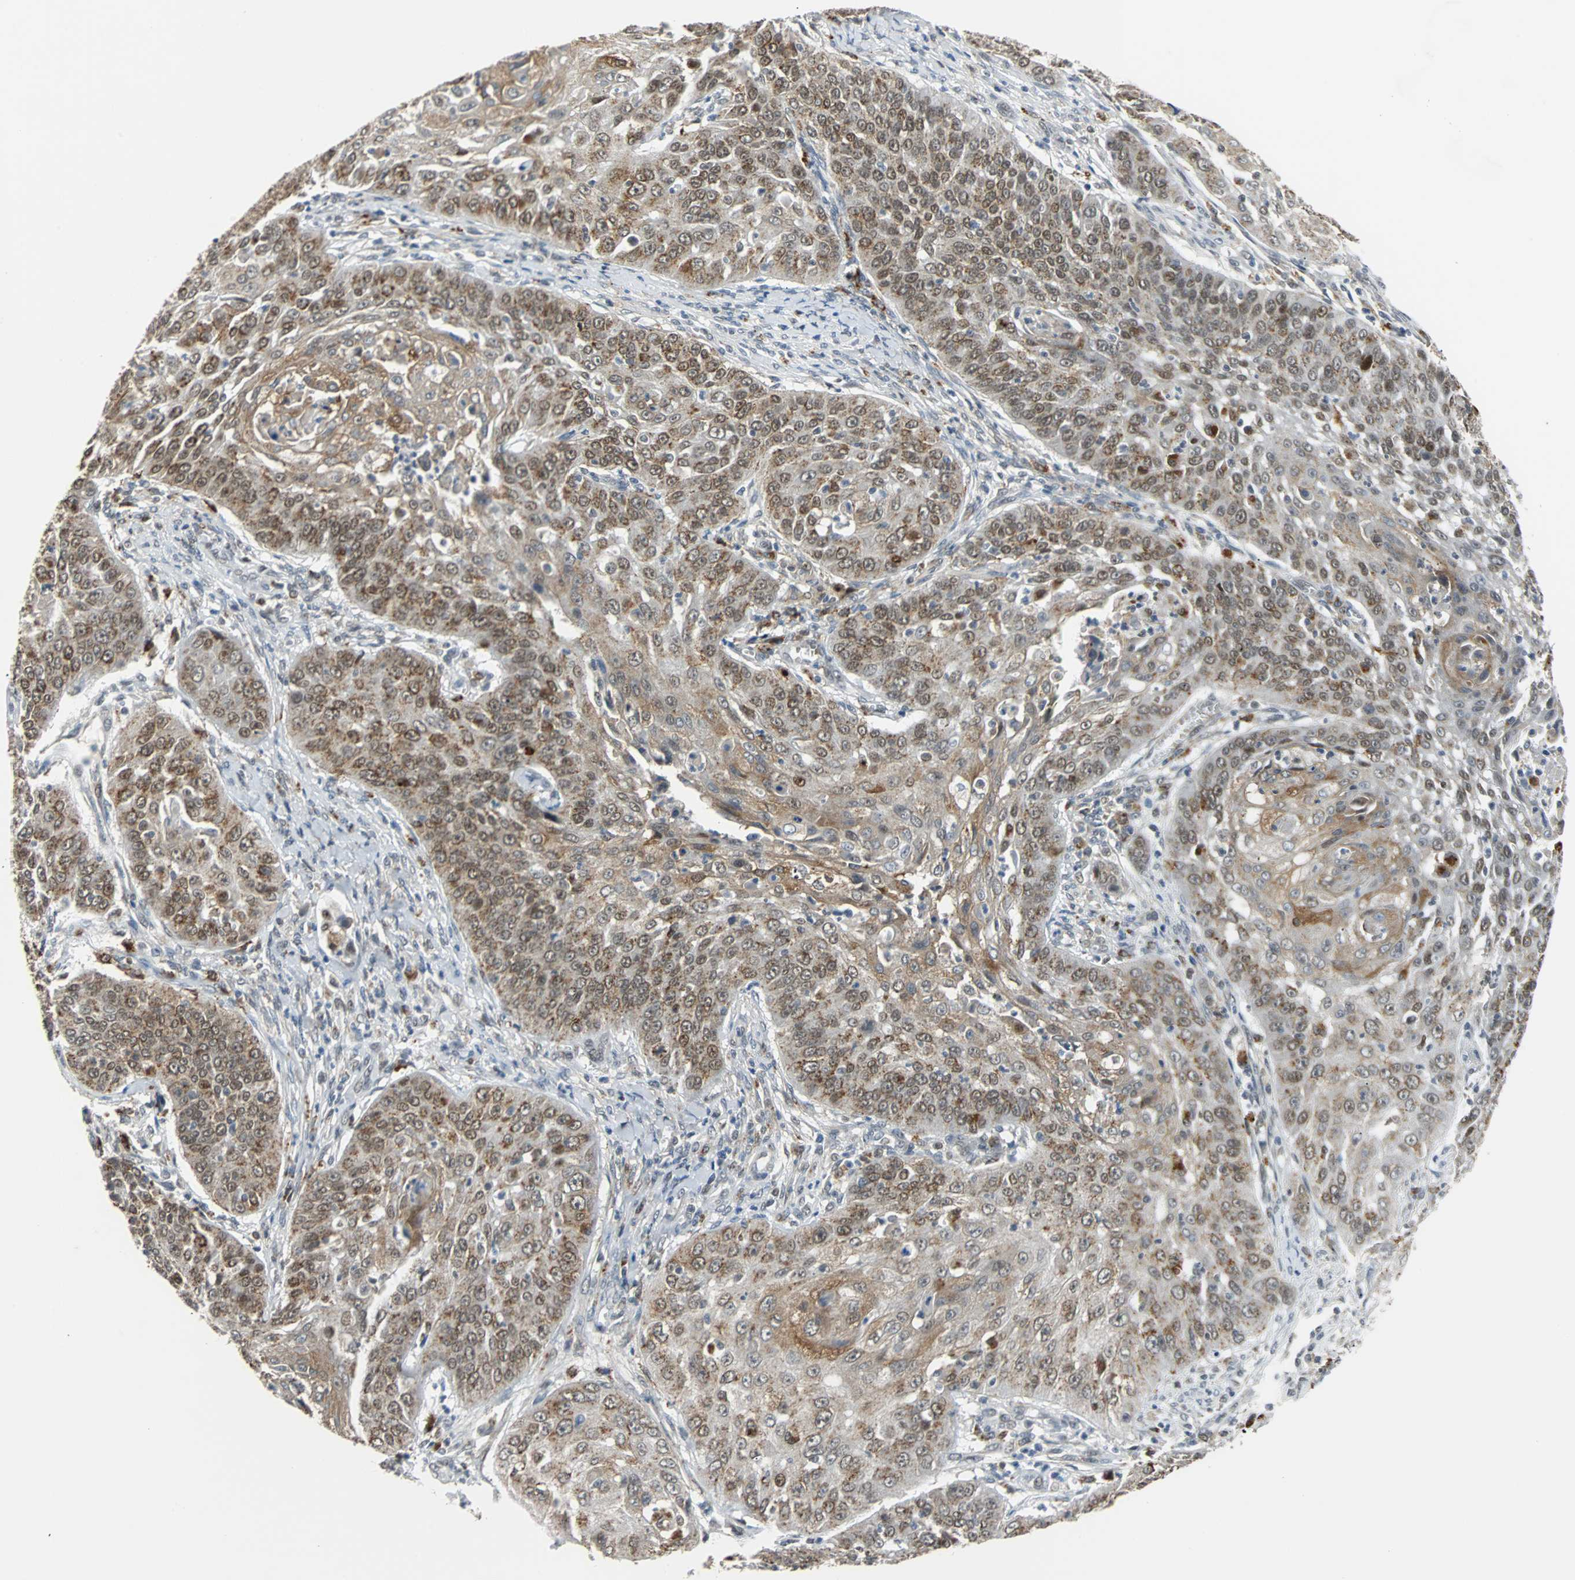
{"staining": {"intensity": "moderate", "quantity": ">75%", "location": "cytoplasmic/membranous,nuclear"}, "tissue": "cervical cancer", "cell_type": "Tumor cells", "image_type": "cancer", "snomed": [{"axis": "morphology", "description": "Squamous cell carcinoma, NOS"}, {"axis": "topography", "description": "Cervix"}], "caption": "Approximately >75% of tumor cells in cervical cancer display moderate cytoplasmic/membranous and nuclear protein staining as visualized by brown immunohistochemical staining.", "gene": "HLX", "patient": {"sex": "female", "age": 64}}